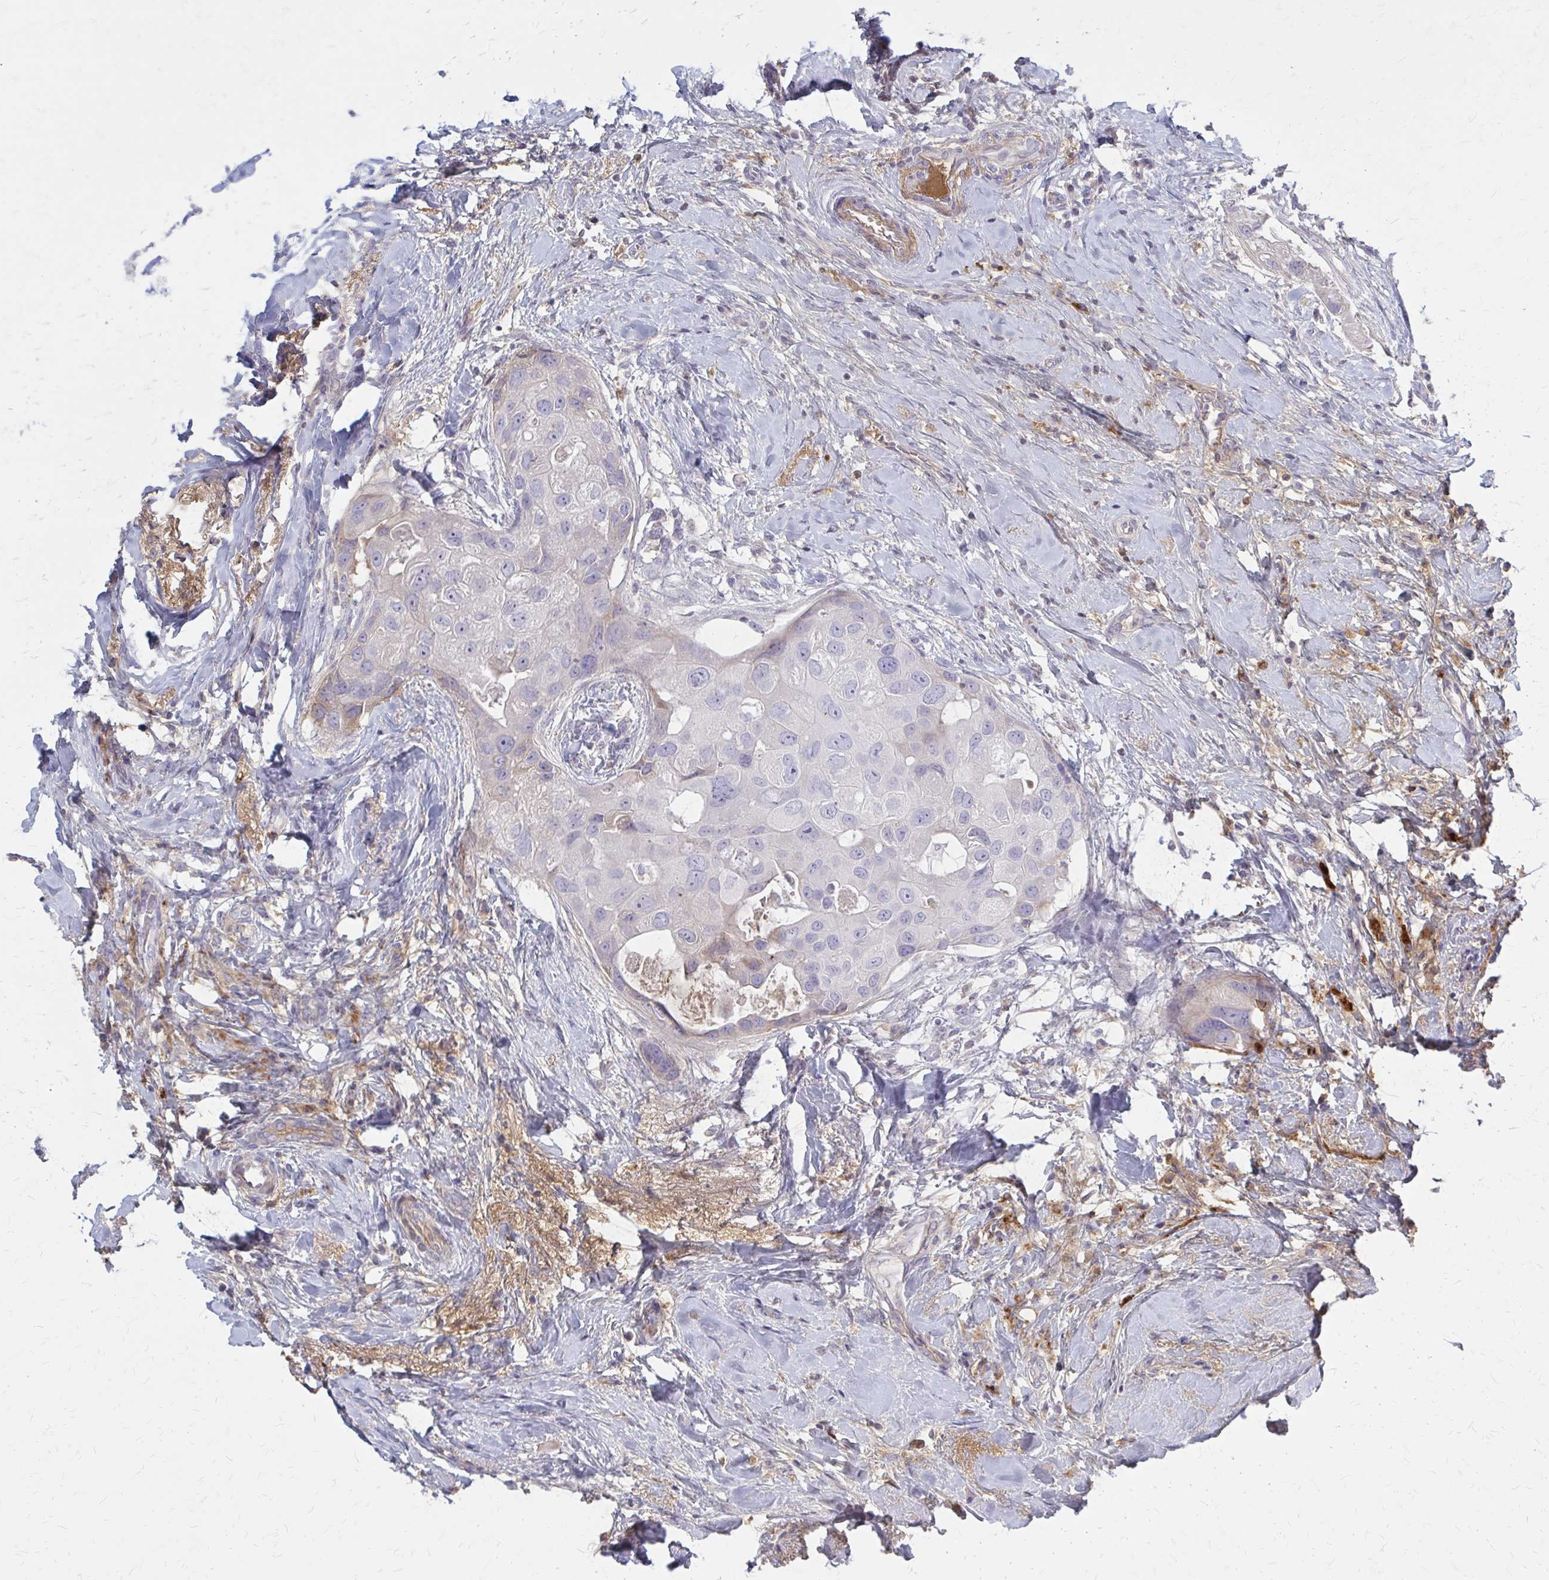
{"staining": {"intensity": "negative", "quantity": "none", "location": "none"}, "tissue": "breast cancer", "cell_type": "Tumor cells", "image_type": "cancer", "snomed": [{"axis": "morphology", "description": "Duct carcinoma"}, {"axis": "topography", "description": "Breast"}], "caption": "Tumor cells show no significant expression in breast cancer. (Brightfield microscopy of DAB (3,3'-diaminobenzidine) IHC at high magnification).", "gene": "SERPIND1", "patient": {"sex": "female", "age": 43}}